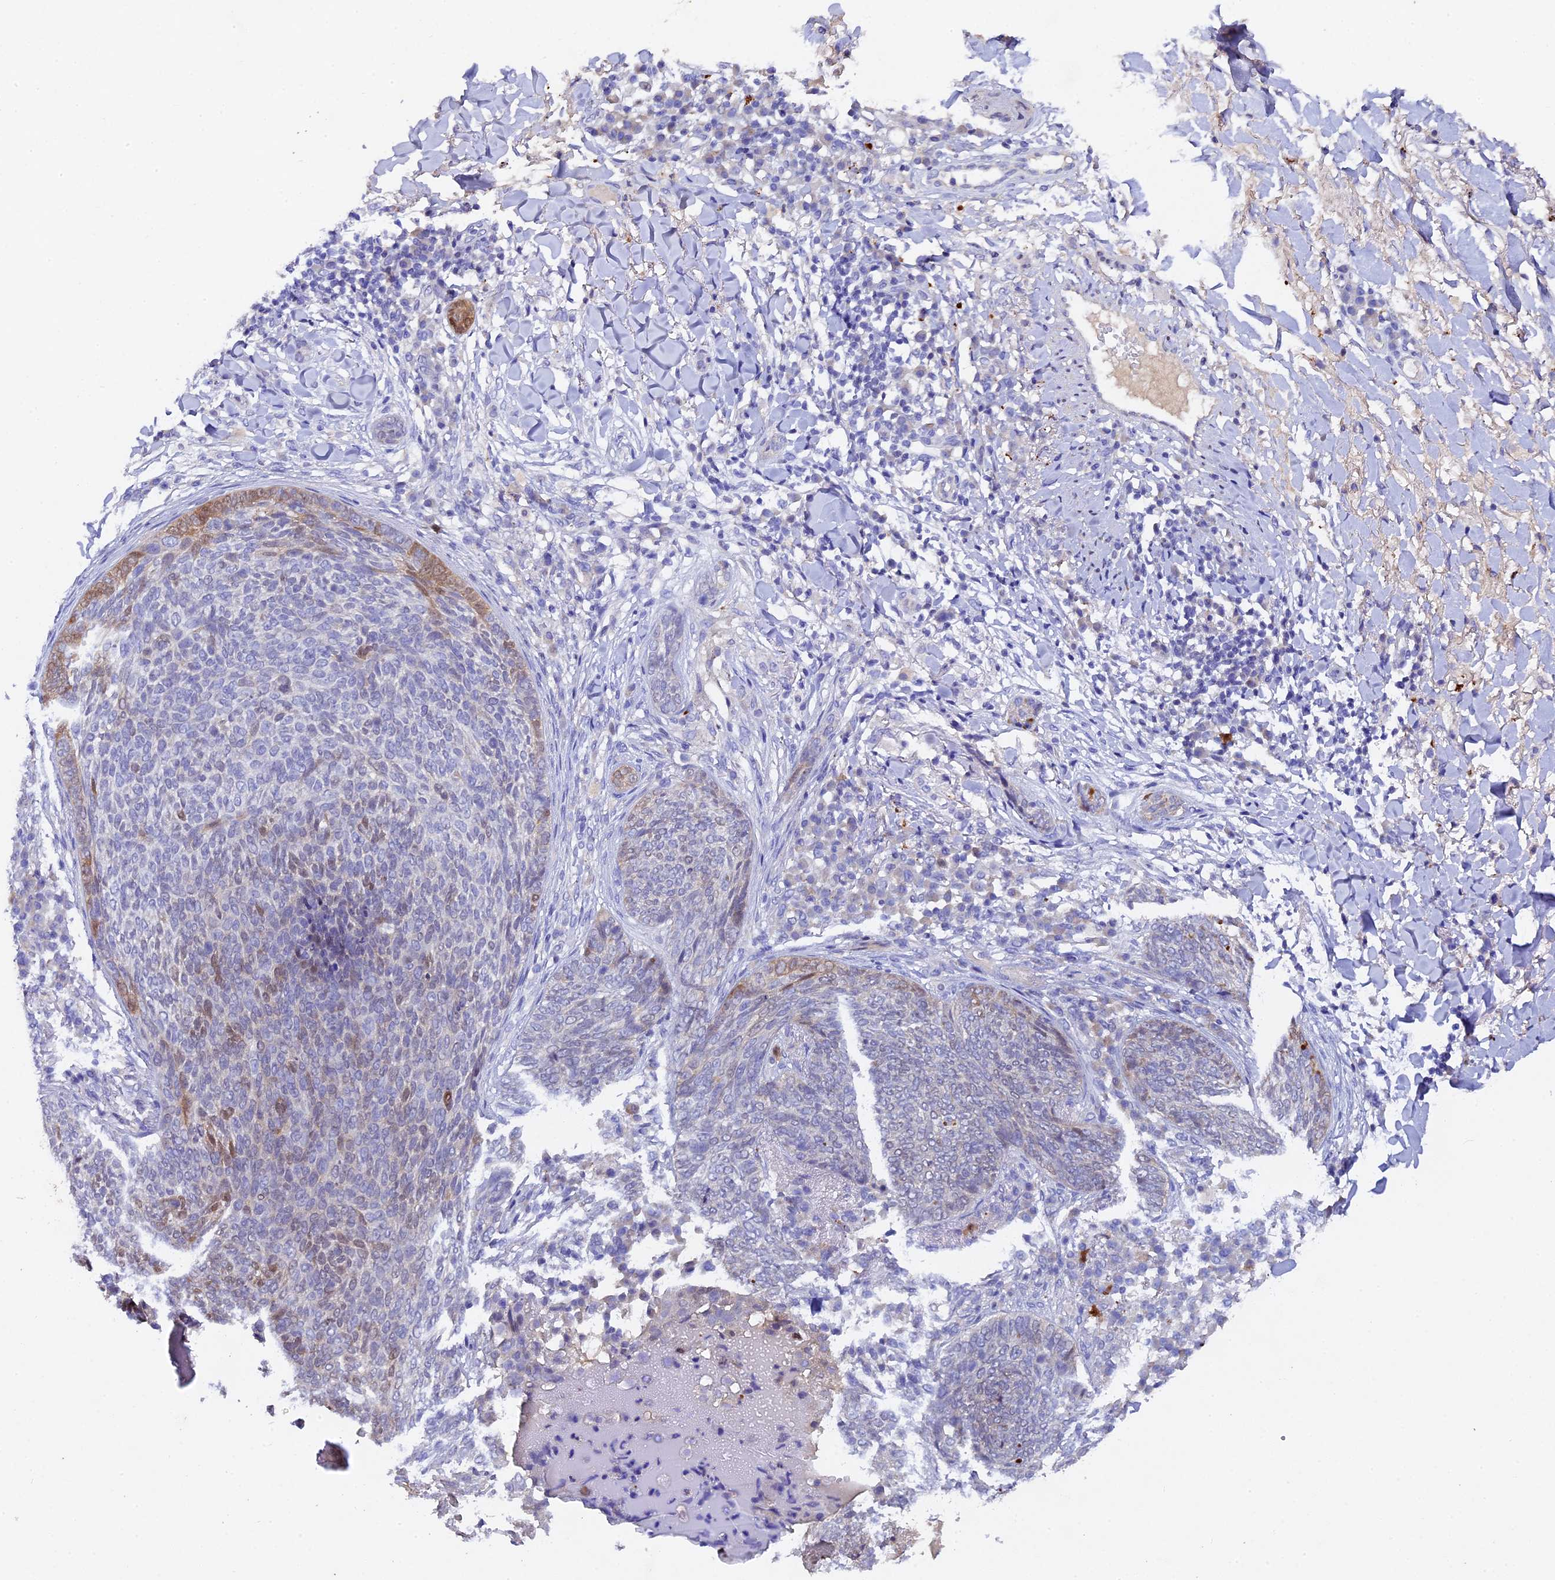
{"staining": {"intensity": "moderate", "quantity": "<25%", "location": "nuclear"}, "tissue": "skin cancer", "cell_type": "Tumor cells", "image_type": "cancer", "snomed": [{"axis": "morphology", "description": "Basal cell carcinoma"}, {"axis": "topography", "description": "Skin"}], "caption": "Protein expression analysis of skin basal cell carcinoma exhibits moderate nuclear expression in approximately <25% of tumor cells.", "gene": "TGDS", "patient": {"sex": "male", "age": 85}}